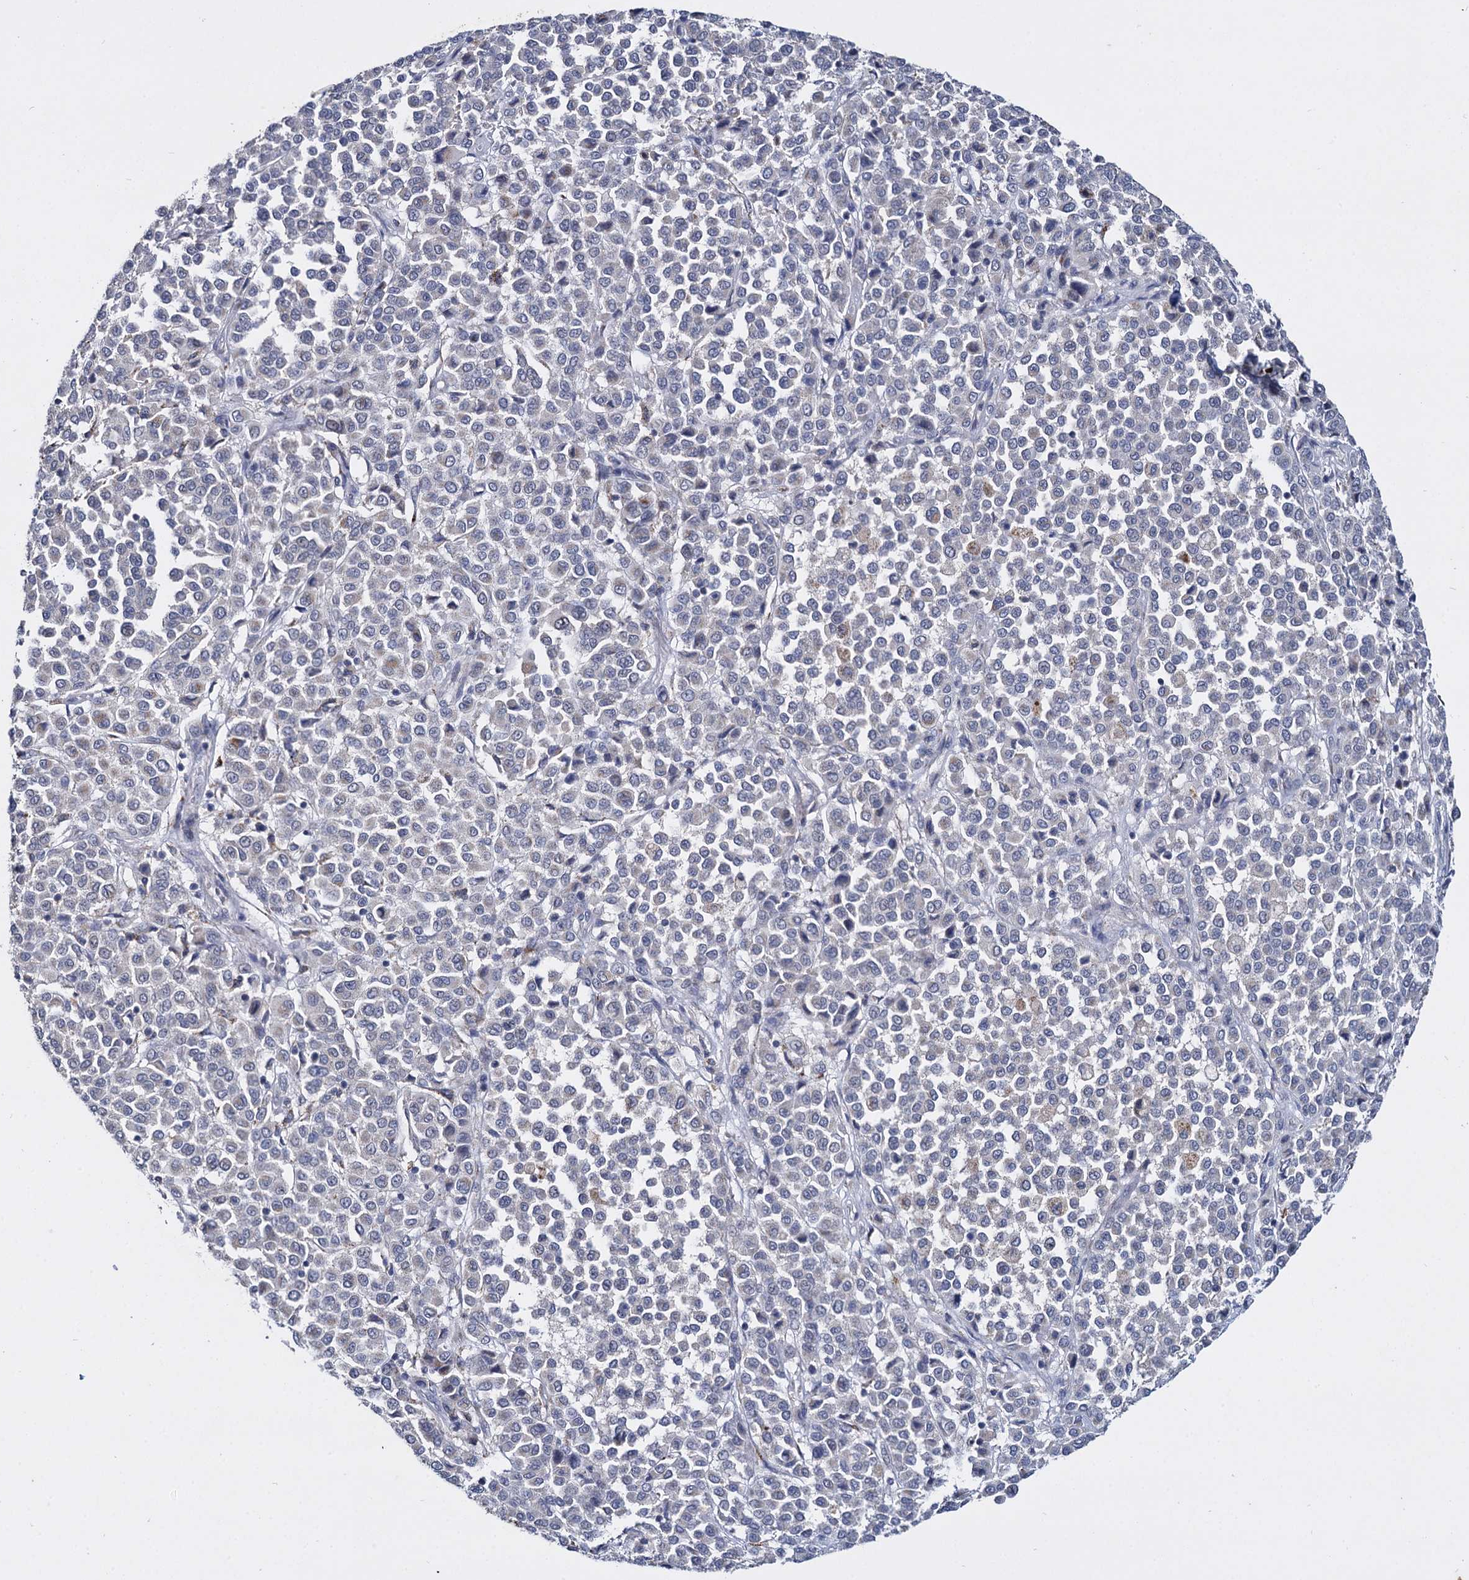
{"staining": {"intensity": "negative", "quantity": "none", "location": "none"}, "tissue": "melanoma", "cell_type": "Tumor cells", "image_type": "cancer", "snomed": [{"axis": "morphology", "description": "Malignant melanoma, Metastatic site"}, {"axis": "topography", "description": "Pancreas"}], "caption": "The IHC image has no significant positivity in tumor cells of melanoma tissue.", "gene": "RPUSD4", "patient": {"sex": "female", "age": 30}}